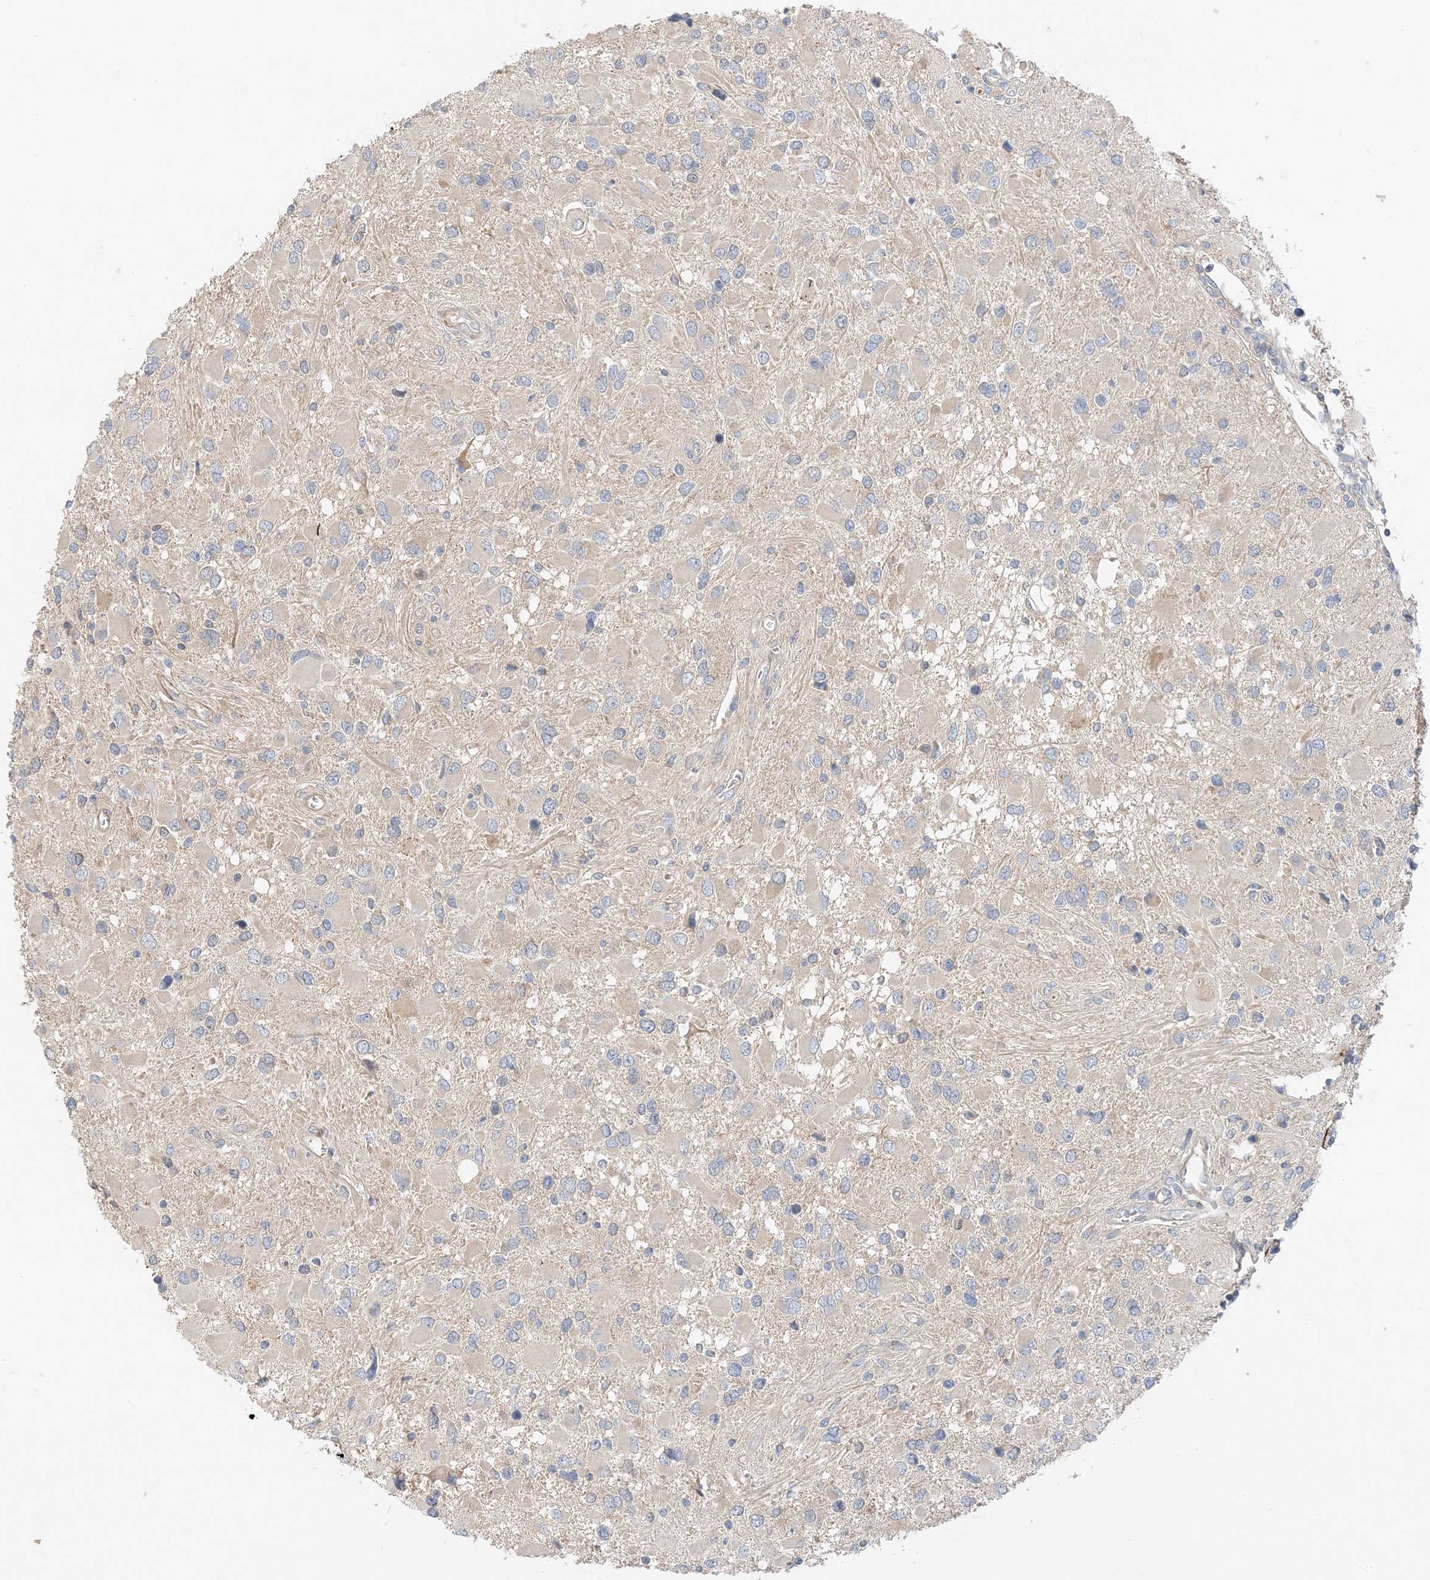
{"staining": {"intensity": "negative", "quantity": "none", "location": "none"}, "tissue": "glioma", "cell_type": "Tumor cells", "image_type": "cancer", "snomed": [{"axis": "morphology", "description": "Glioma, malignant, High grade"}, {"axis": "topography", "description": "Brain"}], "caption": "This is an immunohistochemistry histopathology image of malignant glioma (high-grade). There is no positivity in tumor cells.", "gene": "KIFBP", "patient": {"sex": "male", "age": 53}}